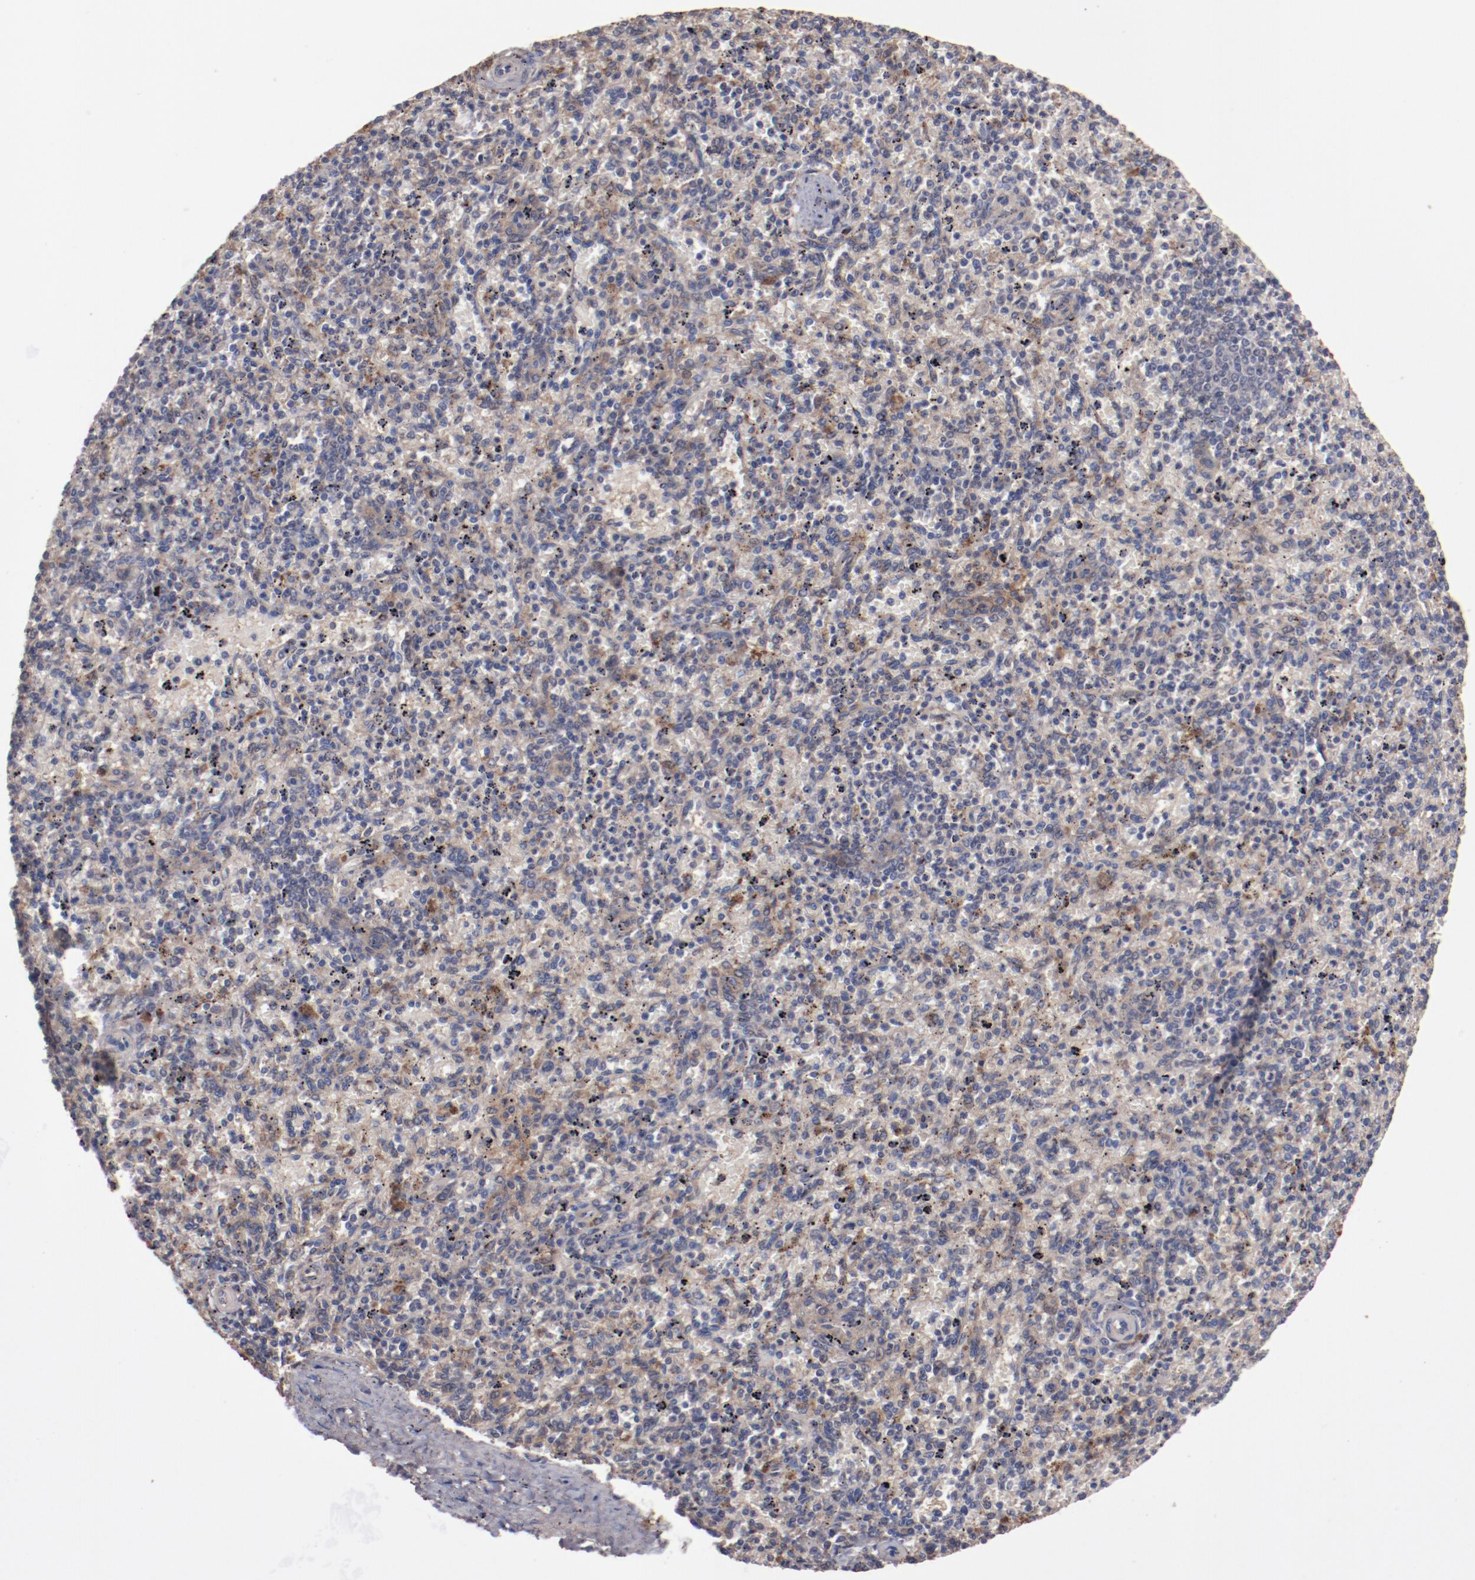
{"staining": {"intensity": "weak", "quantity": "25%-75%", "location": "cytoplasmic/membranous"}, "tissue": "spleen", "cell_type": "Cells in red pulp", "image_type": "normal", "snomed": [{"axis": "morphology", "description": "Normal tissue, NOS"}, {"axis": "topography", "description": "Spleen"}], "caption": "The micrograph displays a brown stain indicating the presence of a protein in the cytoplasmic/membranous of cells in red pulp in spleen. (IHC, brightfield microscopy, high magnification).", "gene": "DIPK2B", "patient": {"sex": "male", "age": 72}}